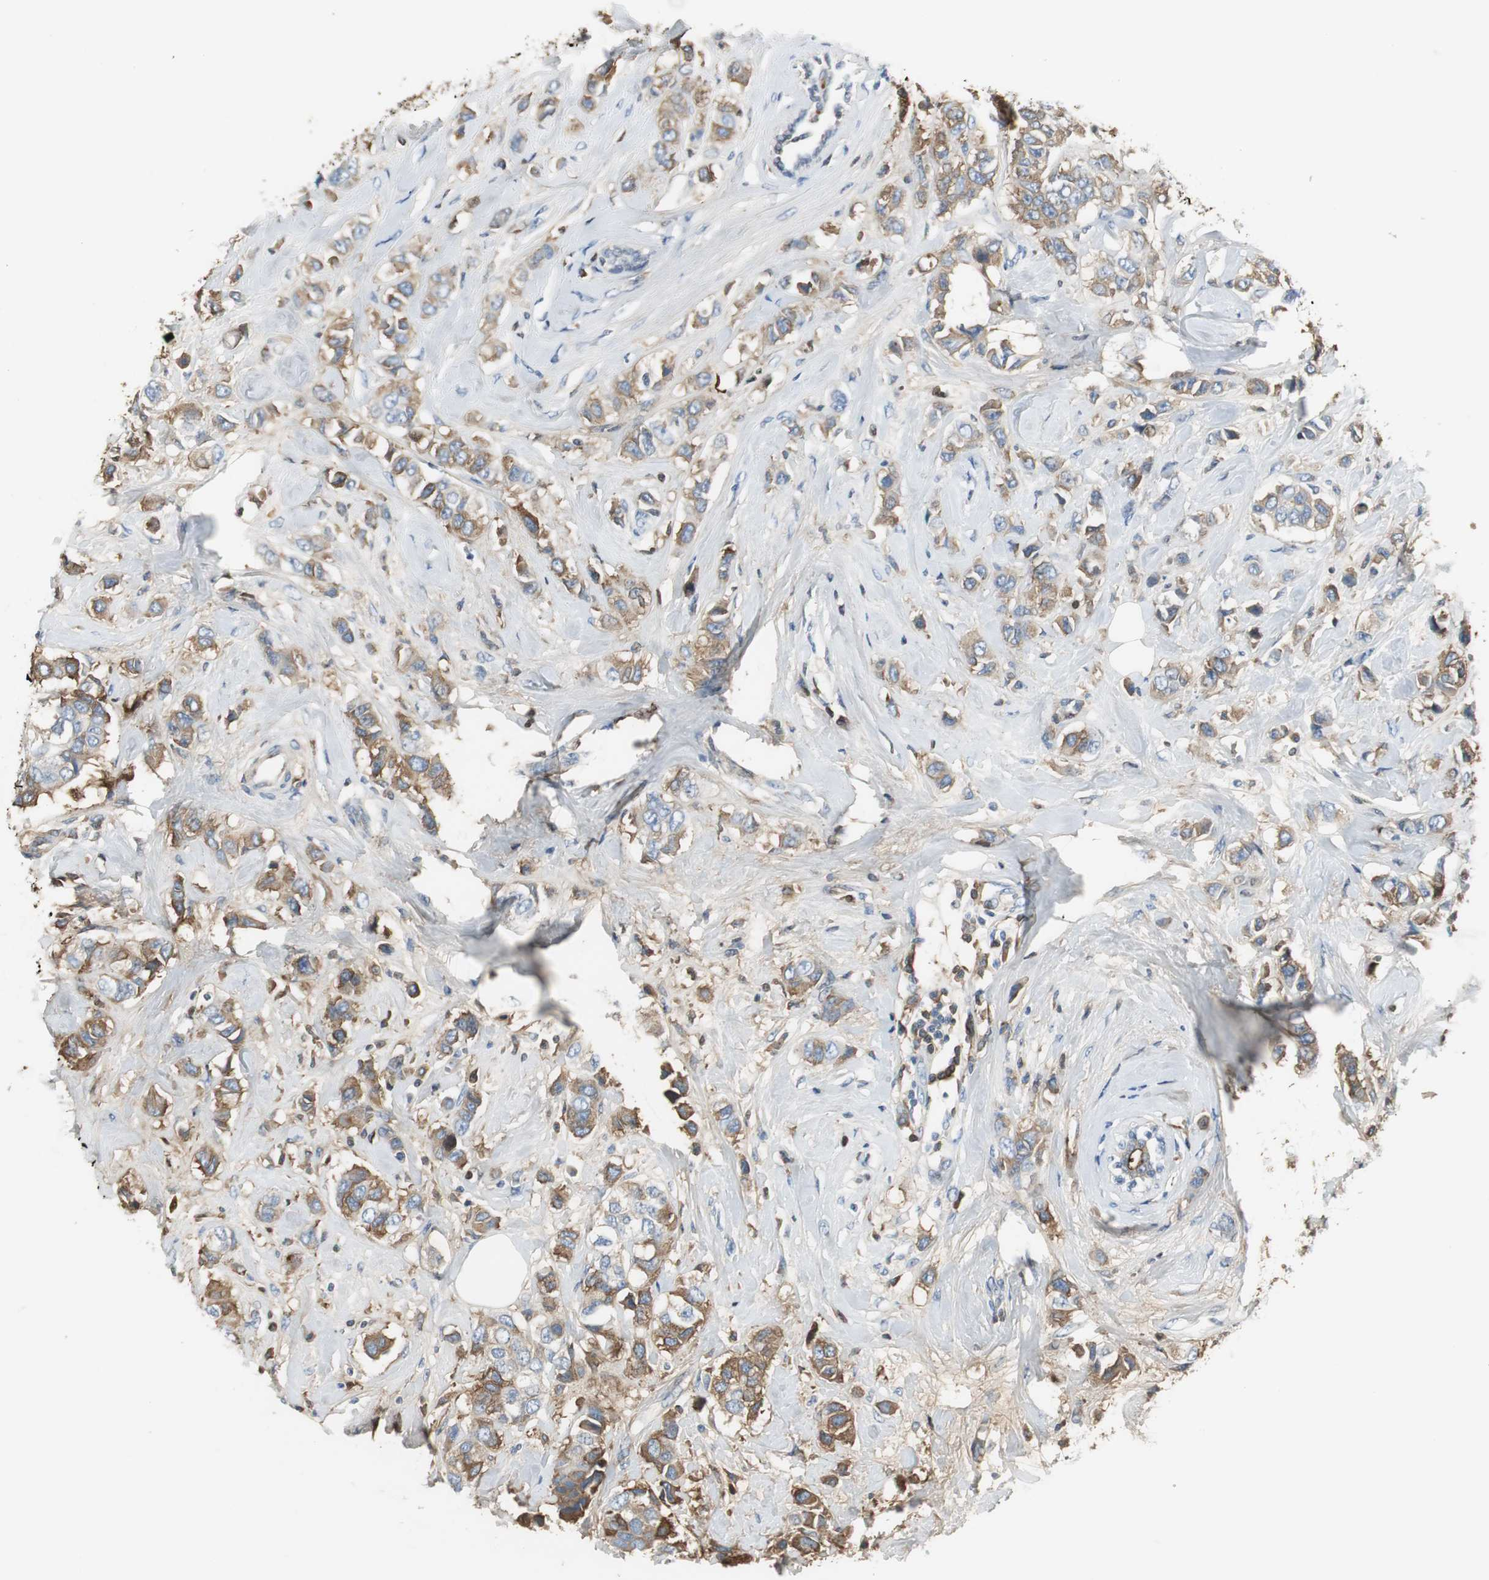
{"staining": {"intensity": "moderate", "quantity": ">75%", "location": "cytoplasmic/membranous"}, "tissue": "breast cancer", "cell_type": "Tumor cells", "image_type": "cancer", "snomed": [{"axis": "morphology", "description": "Duct carcinoma"}, {"axis": "topography", "description": "Breast"}], "caption": "An immunohistochemistry (IHC) histopathology image of neoplastic tissue is shown. Protein staining in brown shows moderate cytoplasmic/membranous positivity in breast infiltrating ductal carcinoma within tumor cells. (DAB IHC, brown staining for protein, blue staining for nuclei).", "gene": "IGHA1", "patient": {"sex": "female", "age": 50}}